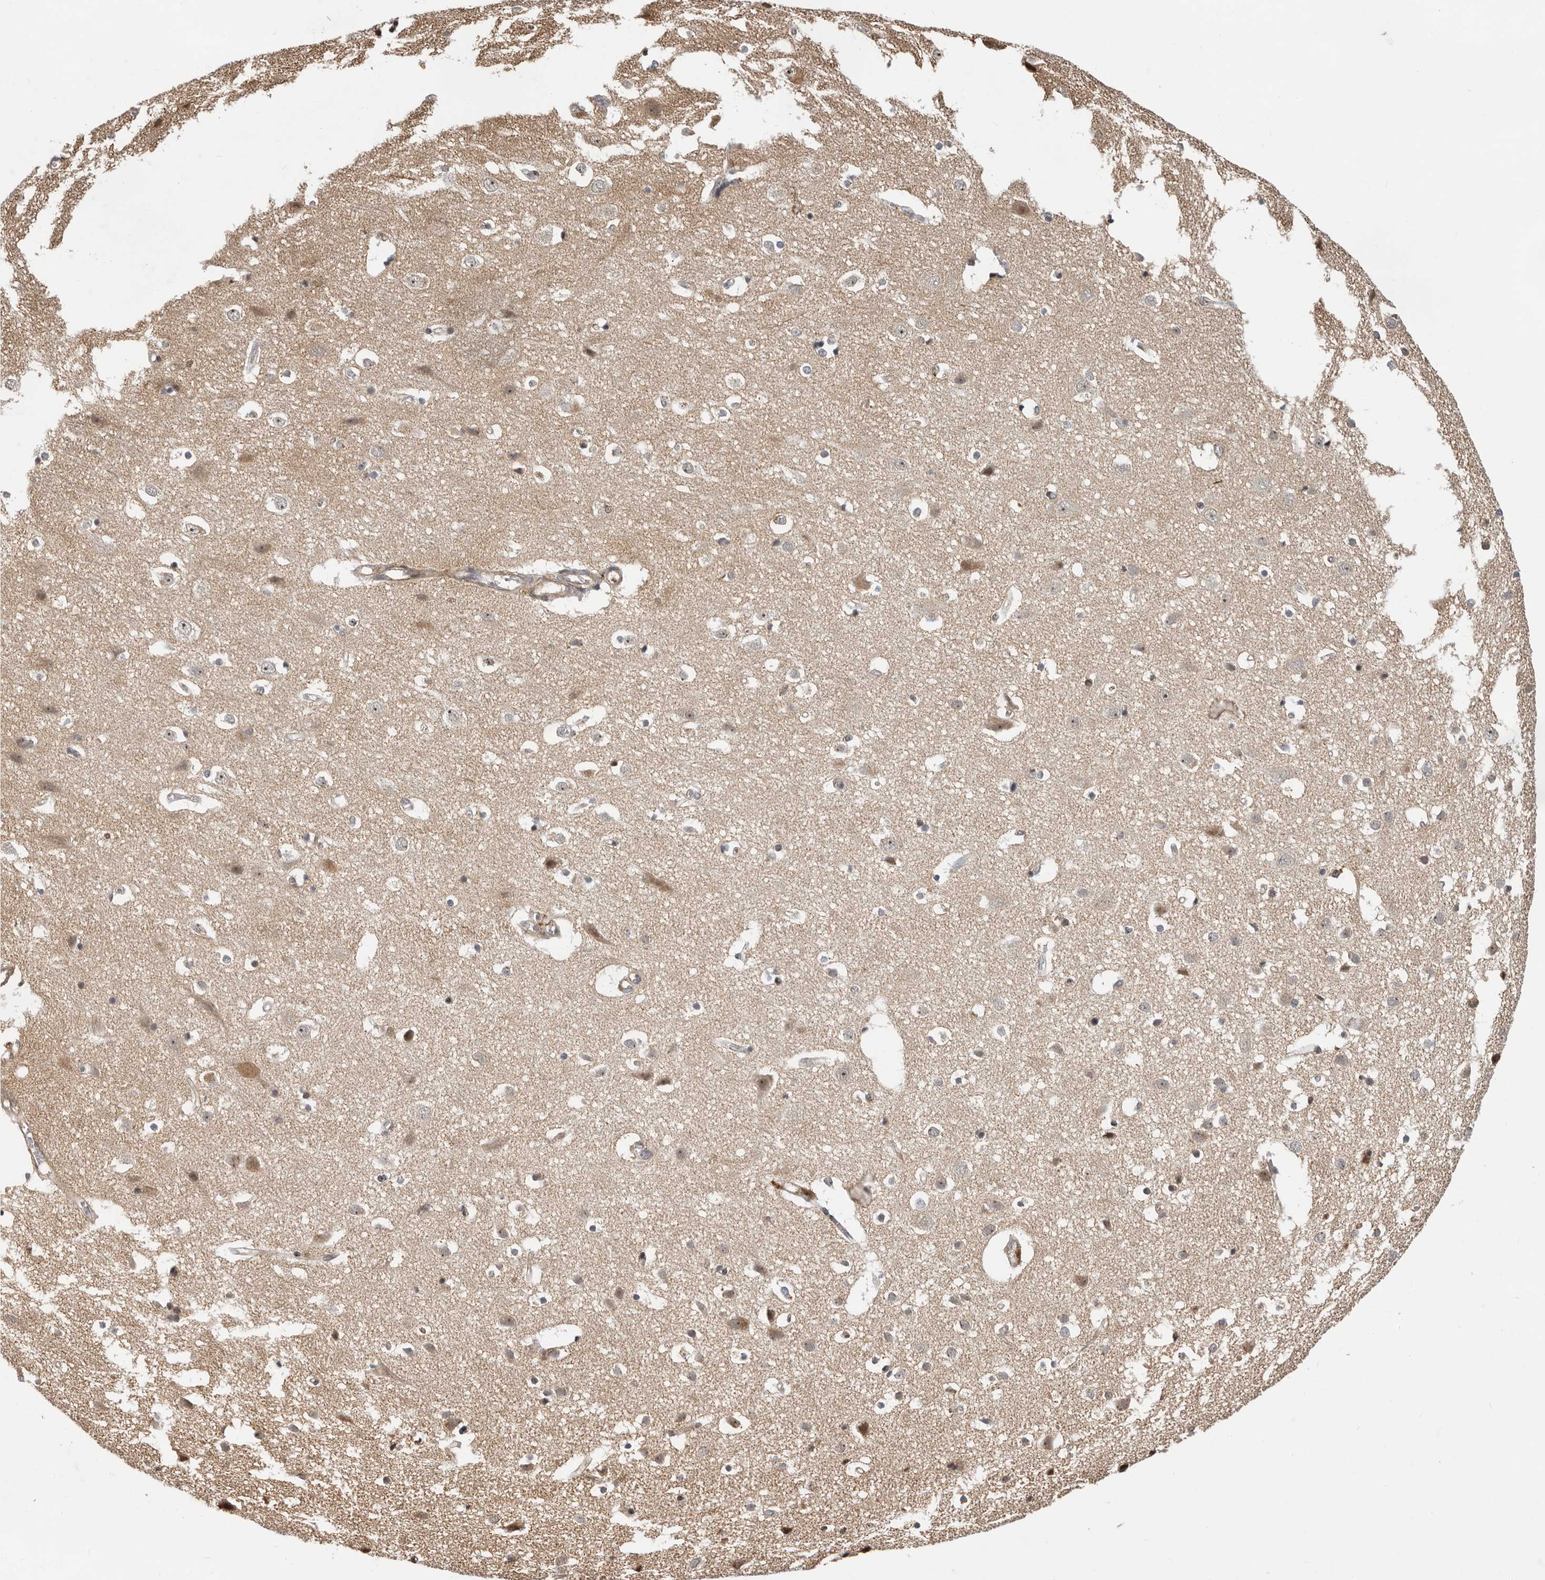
{"staining": {"intensity": "weak", "quantity": ">75%", "location": "cytoplasmic/membranous"}, "tissue": "cerebral cortex", "cell_type": "Endothelial cells", "image_type": "normal", "snomed": [{"axis": "morphology", "description": "Normal tissue, NOS"}, {"axis": "topography", "description": "Cerebral cortex"}], "caption": "Endothelial cells demonstrate low levels of weak cytoplasmic/membranous positivity in about >75% of cells in benign cerebral cortex.", "gene": "RNF157", "patient": {"sex": "male", "age": 54}}